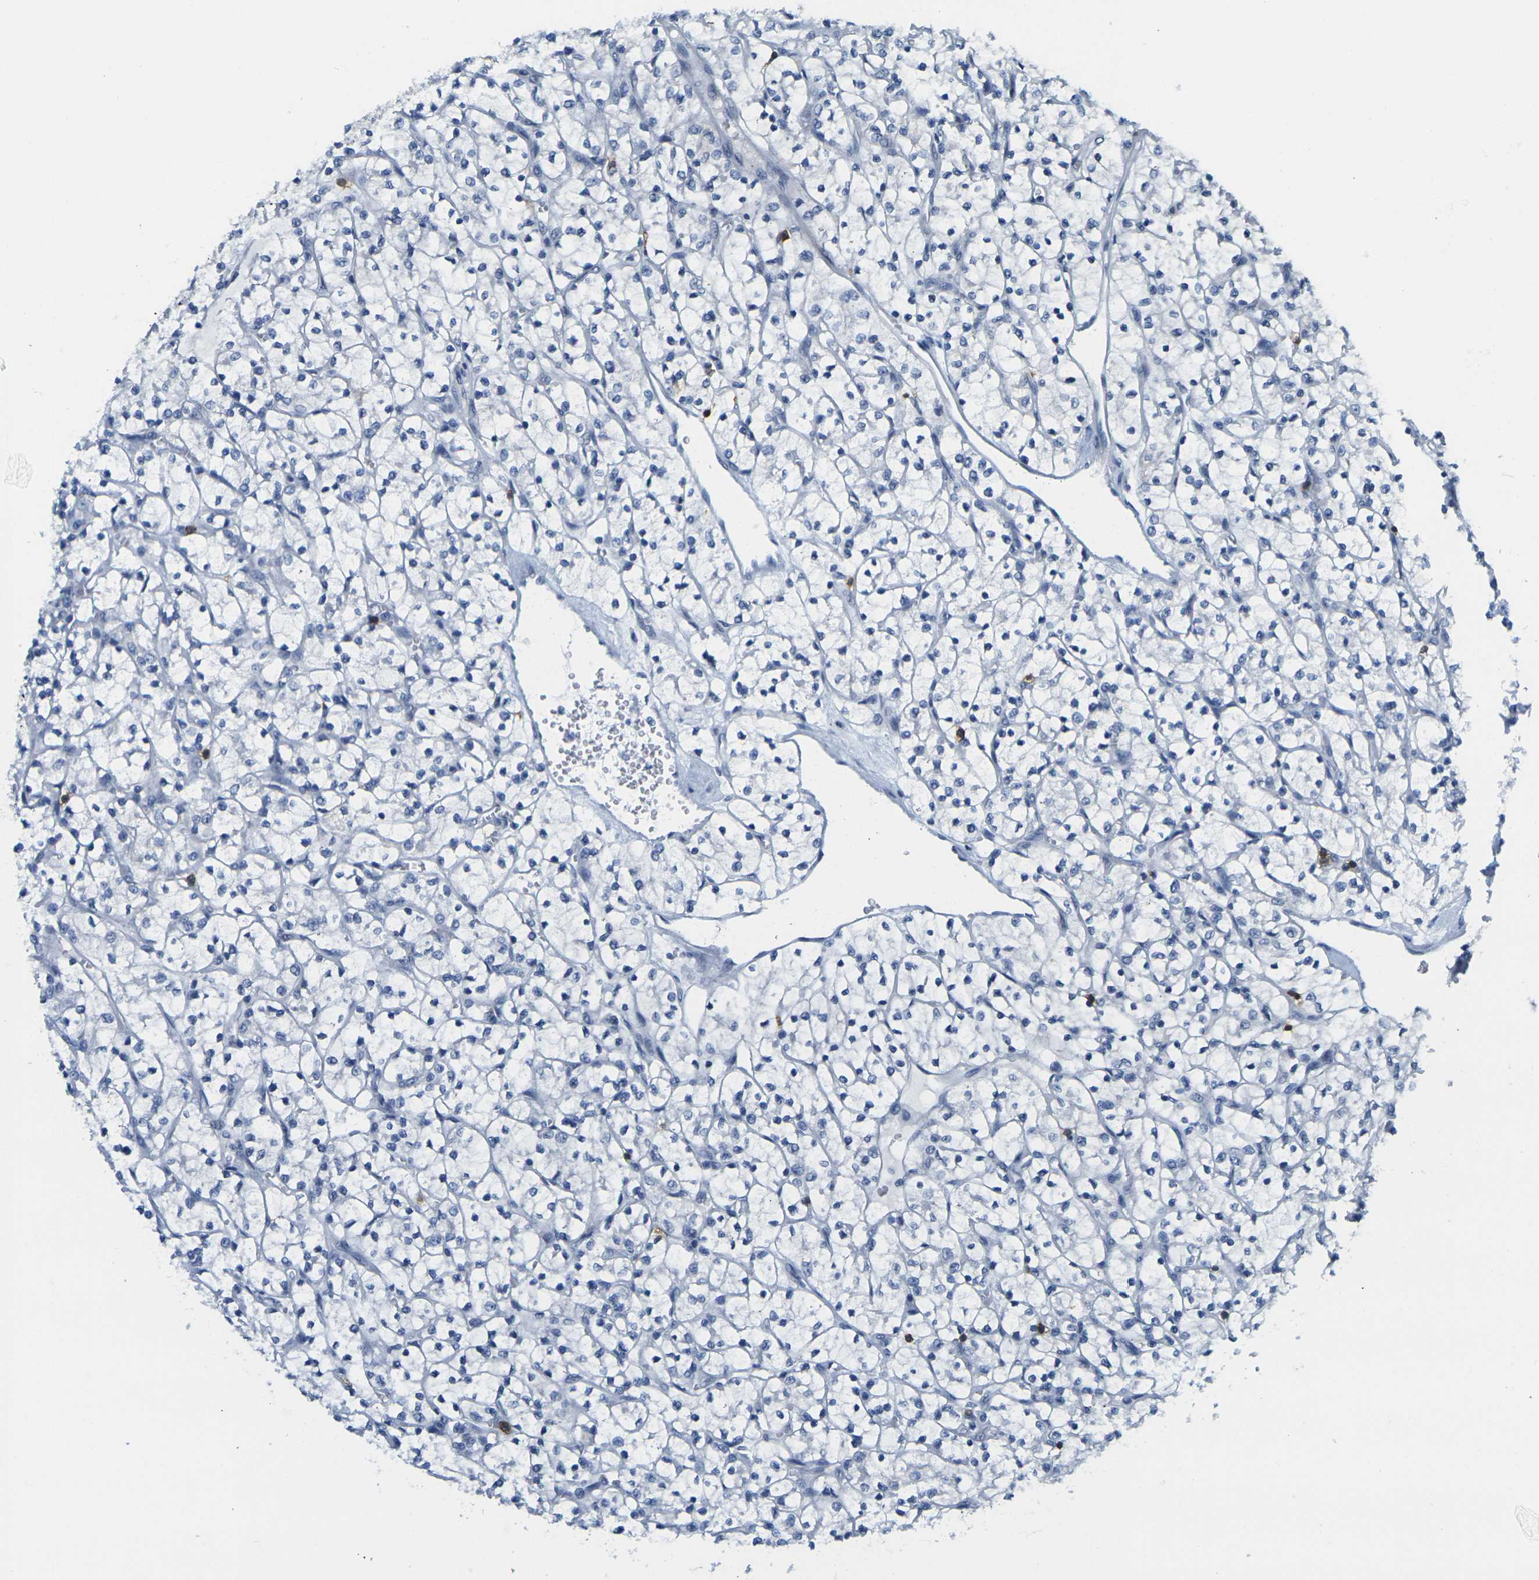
{"staining": {"intensity": "negative", "quantity": "none", "location": "none"}, "tissue": "renal cancer", "cell_type": "Tumor cells", "image_type": "cancer", "snomed": [{"axis": "morphology", "description": "Adenocarcinoma, NOS"}, {"axis": "topography", "description": "Kidney"}], "caption": "Immunohistochemistry photomicrograph of neoplastic tissue: human renal cancer (adenocarcinoma) stained with DAB demonstrates no significant protein positivity in tumor cells.", "gene": "CD3D", "patient": {"sex": "female", "age": 69}}